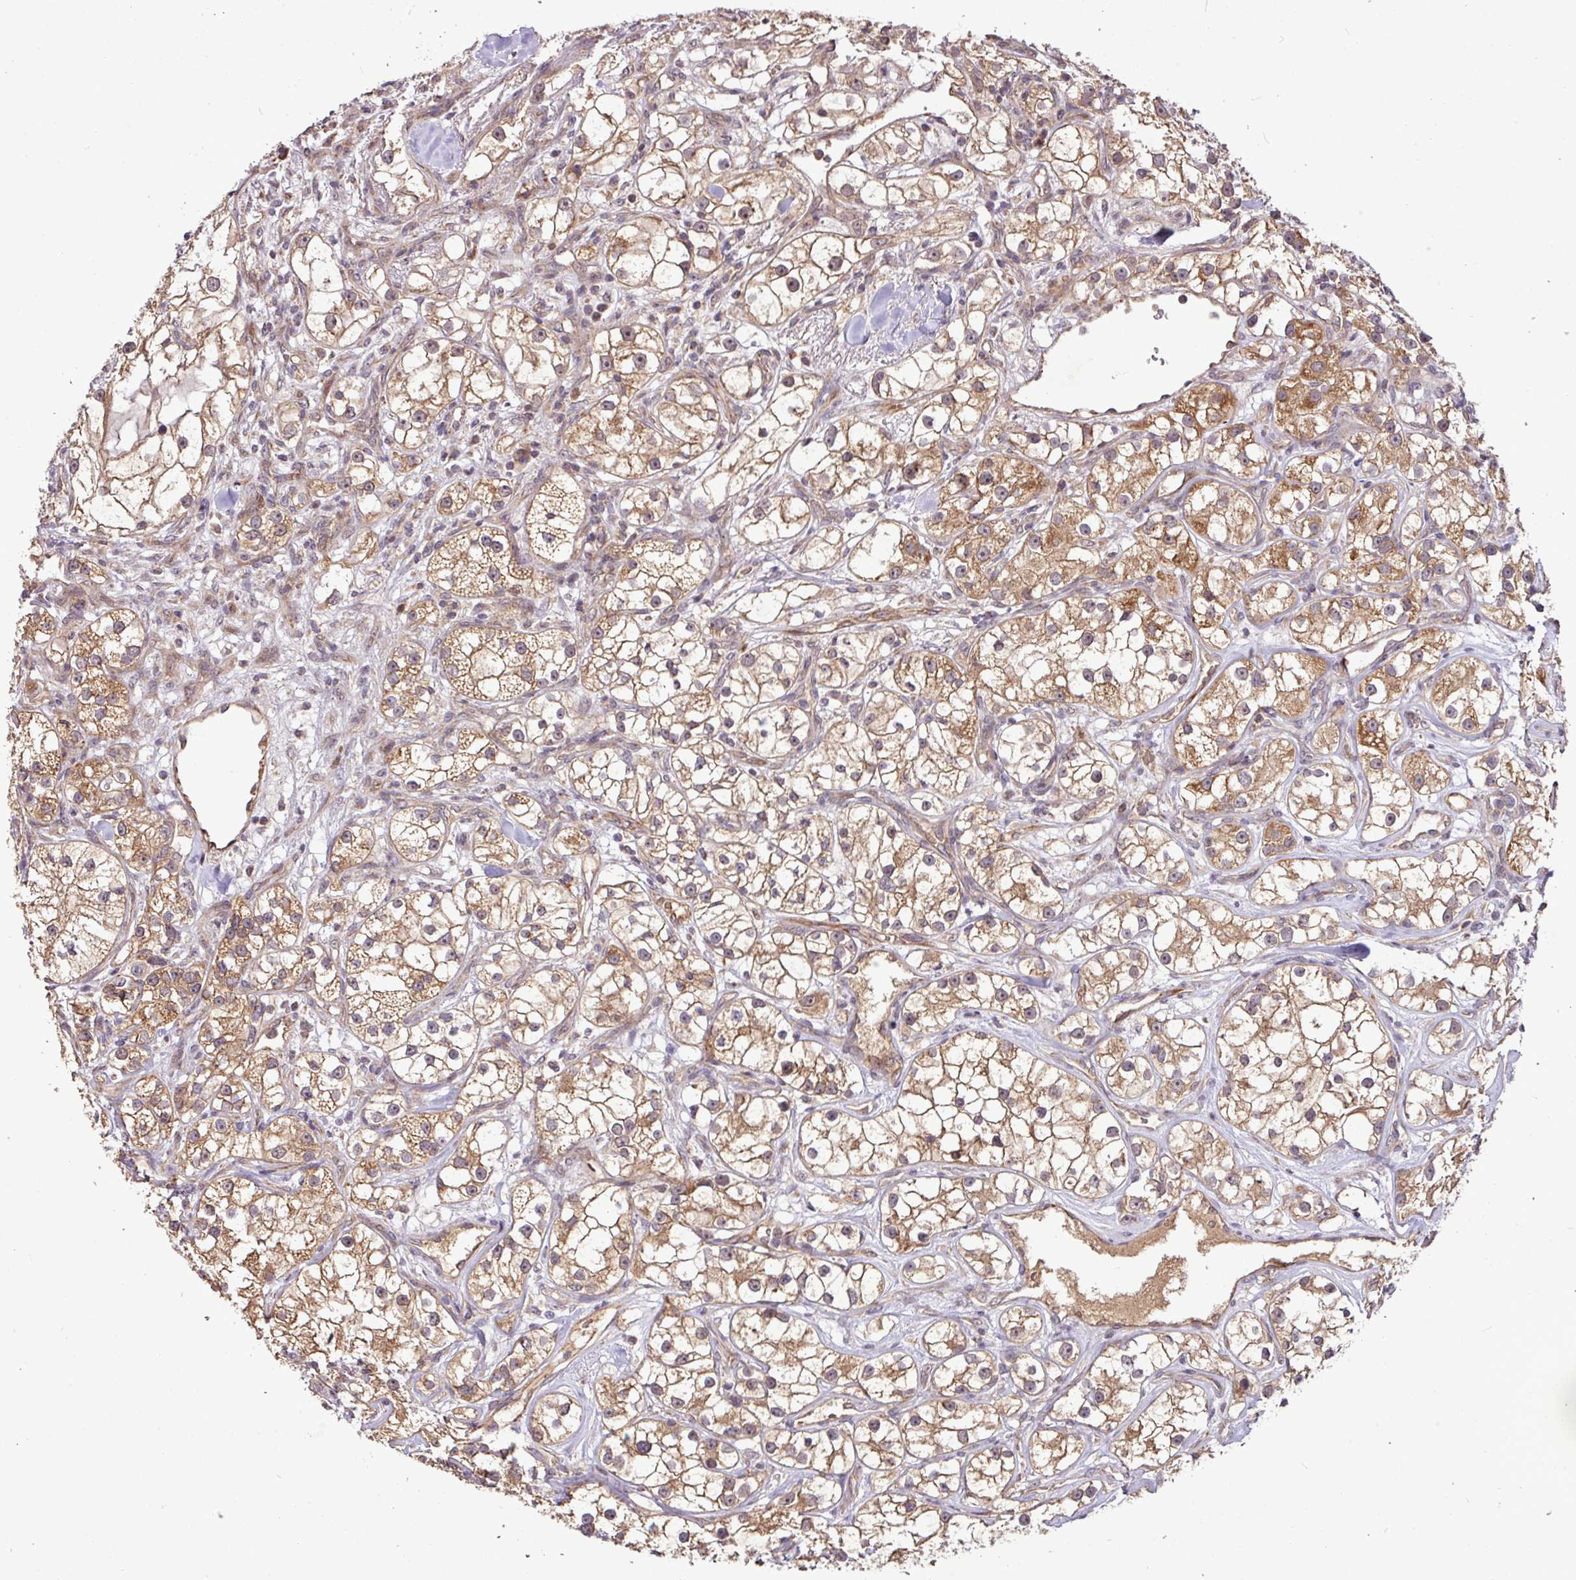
{"staining": {"intensity": "moderate", "quantity": ">75%", "location": "cytoplasmic/membranous"}, "tissue": "renal cancer", "cell_type": "Tumor cells", "image_type": "cancer", "snomed": [{"axis": "morphology", "description": "Adenocarcinoma, NOS"}, {"axis": "topography", "description": "Kidney"}], "caption": "Immunohistochemical staining of human renal adenocarcinoma shows medium levels of moderate cytoplasmic/membranous staining in about >75% of tumor cells. (IHC, brightfield microscopy, high magnification).", "gene": "YPEL3", "patient": {"sex": "male", "age": 77}}